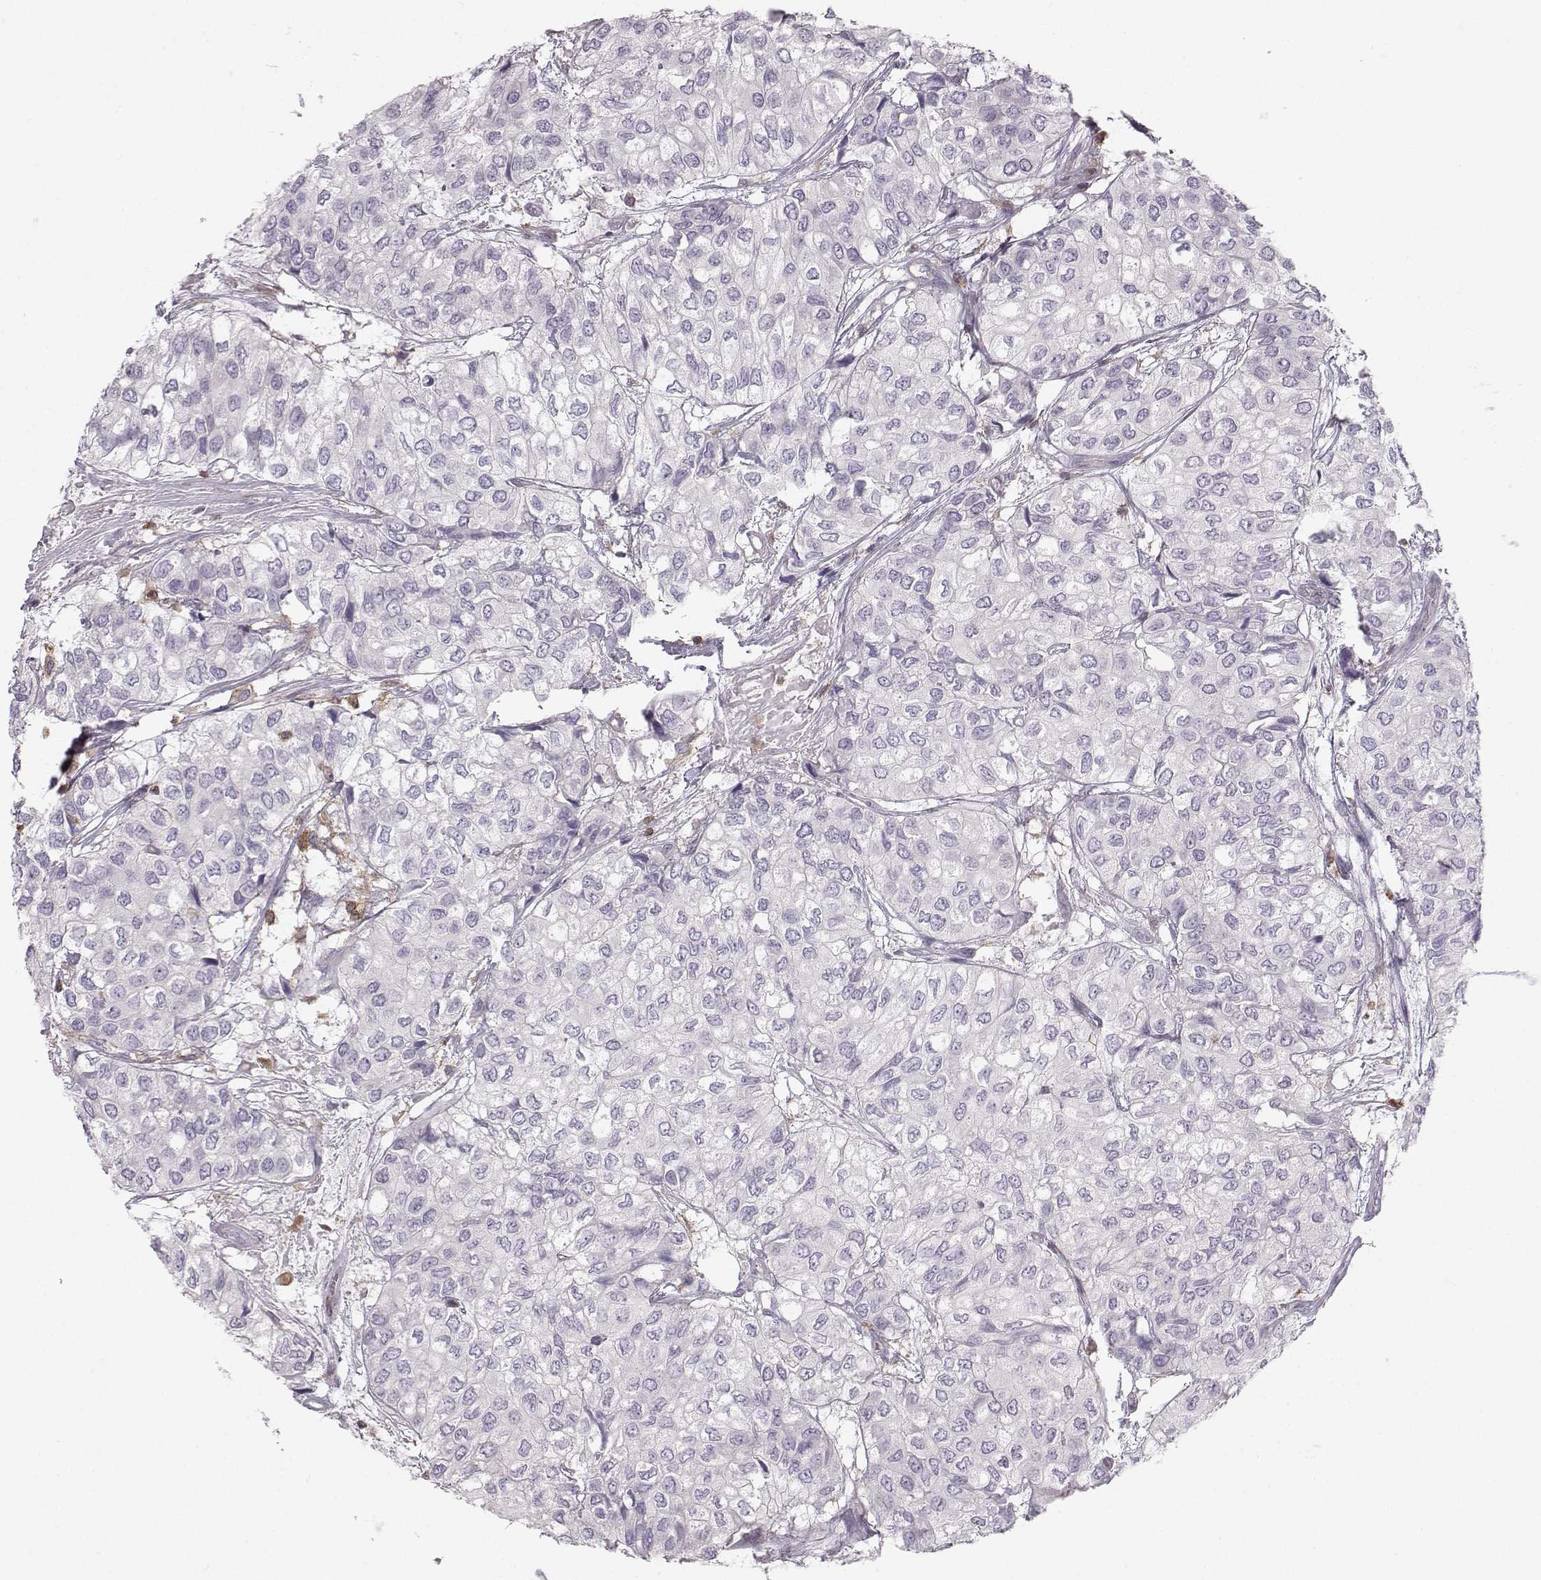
{"staining": {"intensity": "negative", "quantity": "none", "location": "none"}, "tissue": "urothelial cancer", "cell_type": "Tumor cells", "image_type": "cancer", "snomed": [{"axis": "morphology", "description": "Urothelial carcinoma, High grade"}, {"axis": "topography", "description": "Urinary bladder"}], "caption": "This is an immunohistochemistry image of urothelial carcinoma (high-grade). There is no positivity in tumor cells.", "gene": "ZBTB32", "patient": {"sex": "male", "age": 73}}